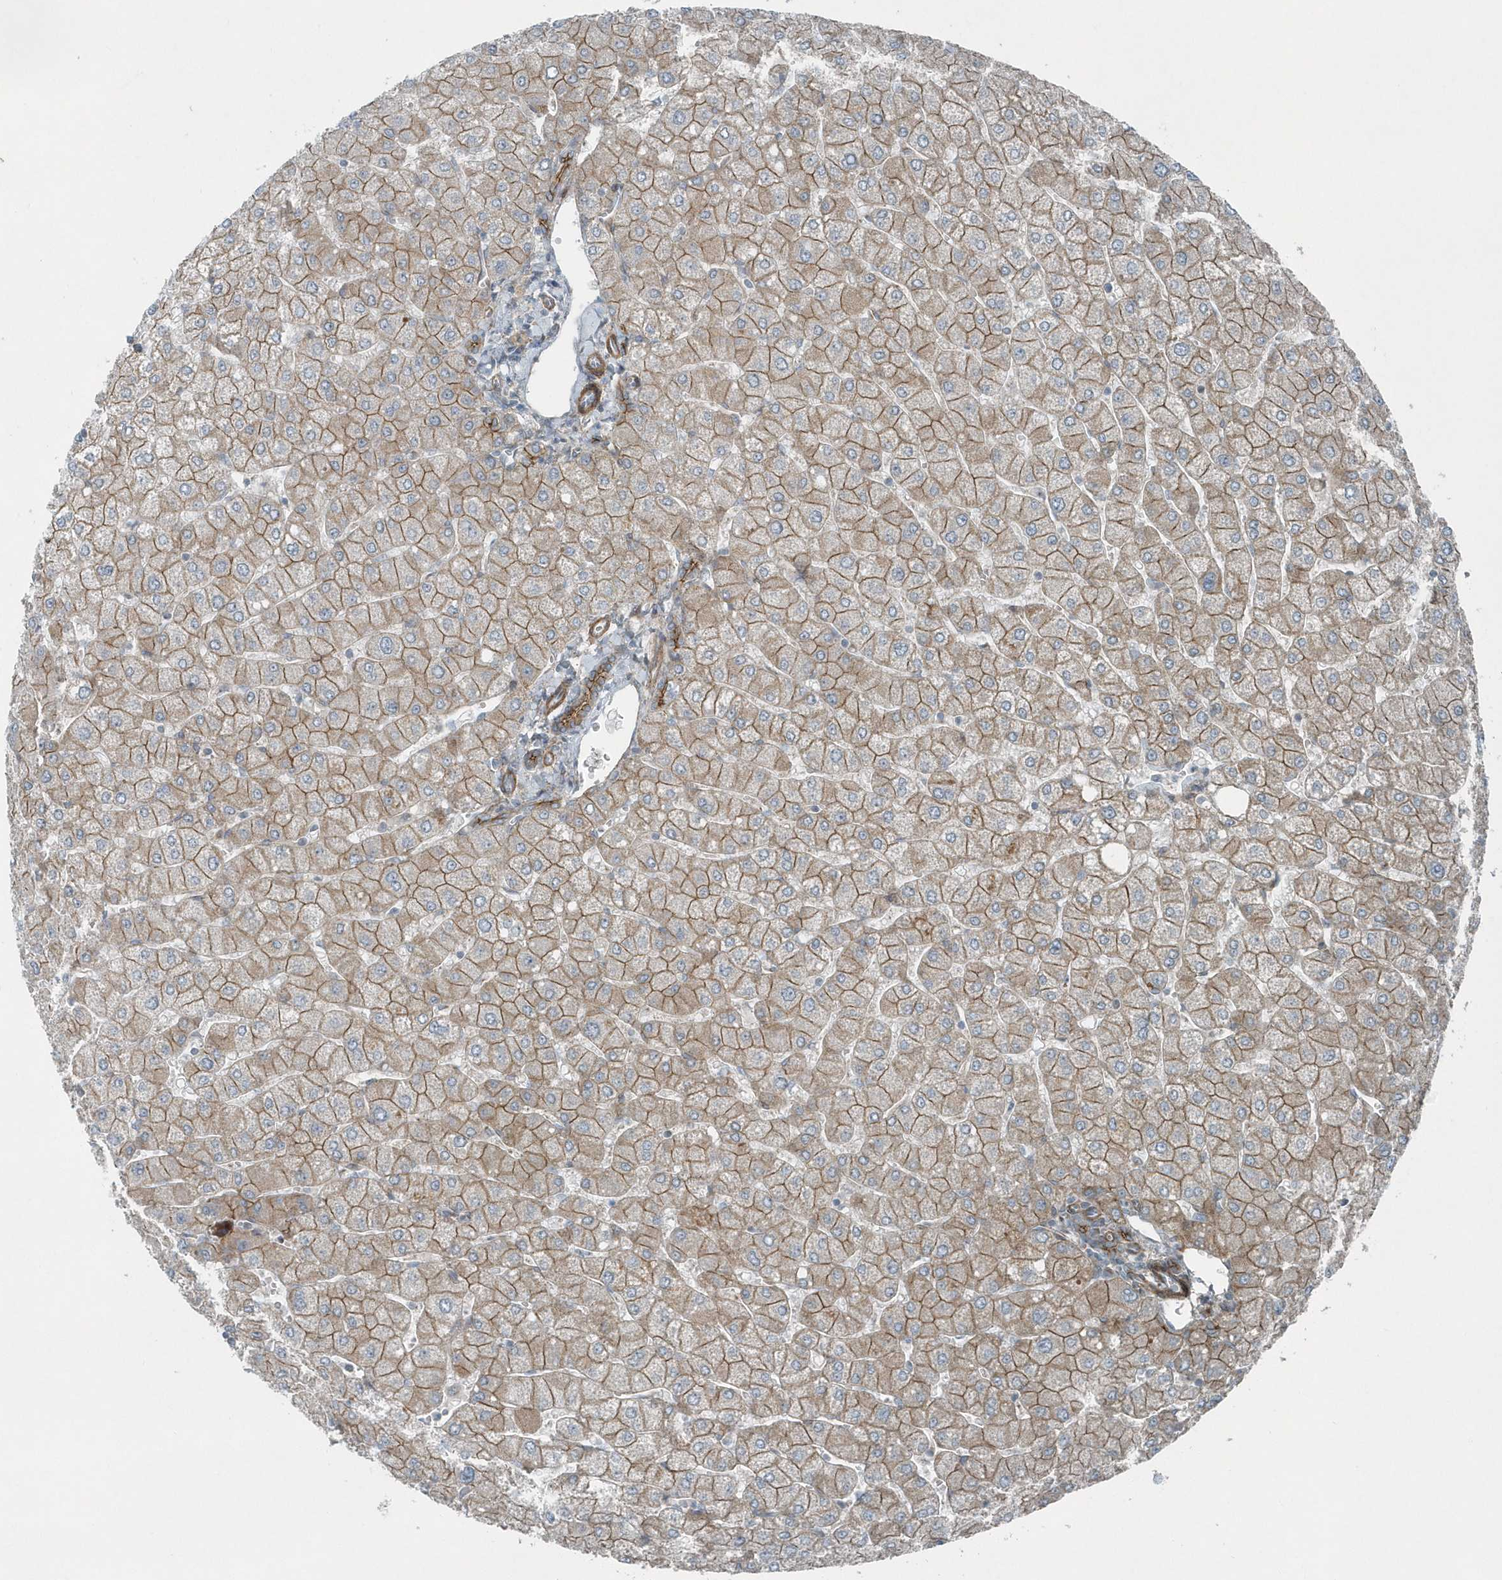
{"staining": {"intensity": "moderate", "quantity": ">75%", "location": "cytoplasmic/membranous"}, "tissue": "liver", "cell_type": "Cholangiocytes", "image_type": "normal", "snomed": [{"axis": "morphology", "description": "Normal tissue, NOS"}, {"axis": "topography", "description": "Liver"}], "caption": "Moderate cytoplasmic/membranous staining is identified in approximately >75% of cholangiocytes in normal liver.", "gene": "GCC2", "patient": {"sex": "male", "age": 55}}